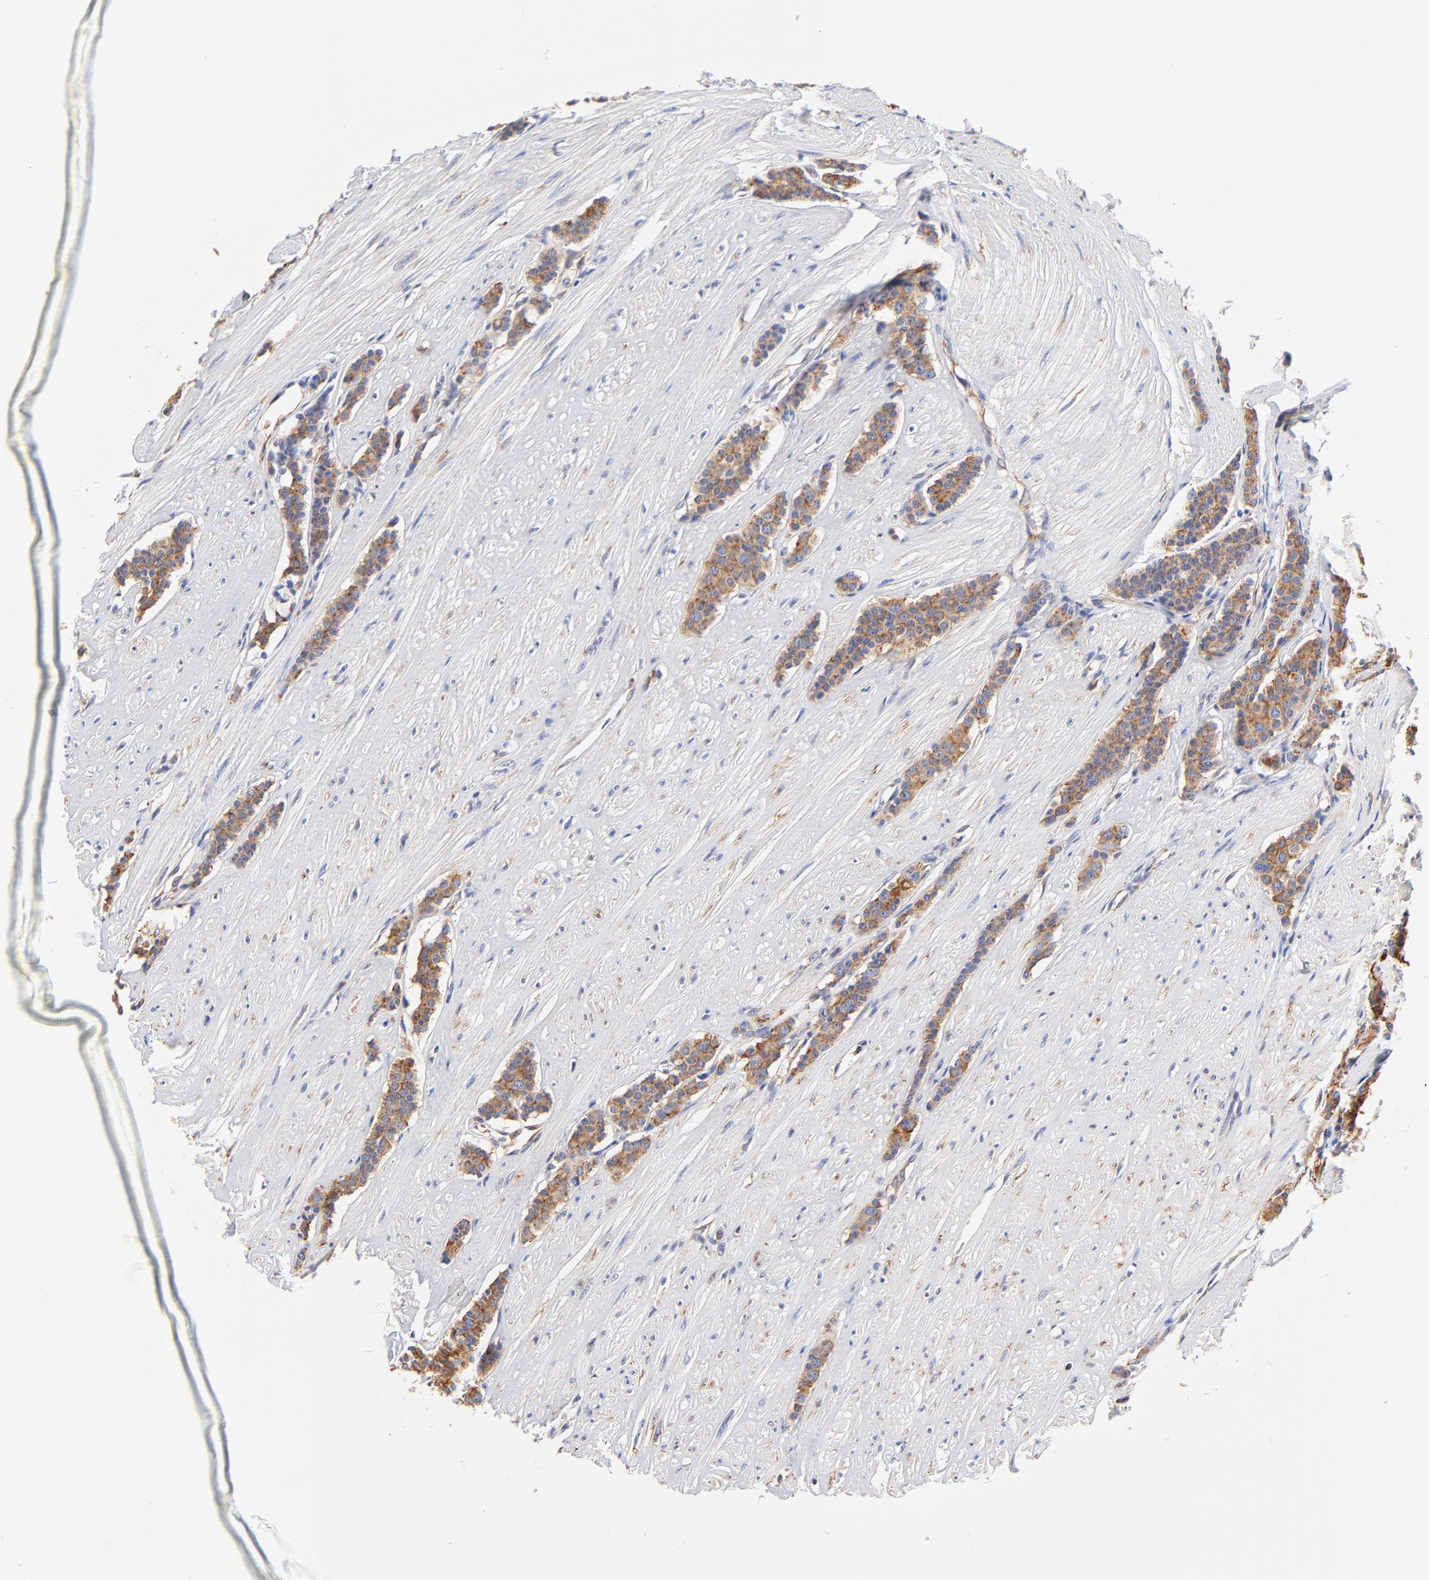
{"staining": {"intensity": "moderate", "quantity": ">75%", "location": "cytoplasmic/membranous"}, "tissue": "carcinoid", "cell_type": "Tumor cells", "image_type": "cancer", "snomed": [{"axis": "morphology", "description": "Carcinoid, malignant, NOS"}, {"axis": "topography", "description": "Small intestine"}], "caption": "A micrograph of carcinoid stained for a protein displays moderate cytoplasmic/membranous brown staining in tumor cells. Immunohistochemistry stains the protein in brown and the nuclei are stained blue.", "gene": "RPL27", "patient": {"sex": "male", "age": 60}}